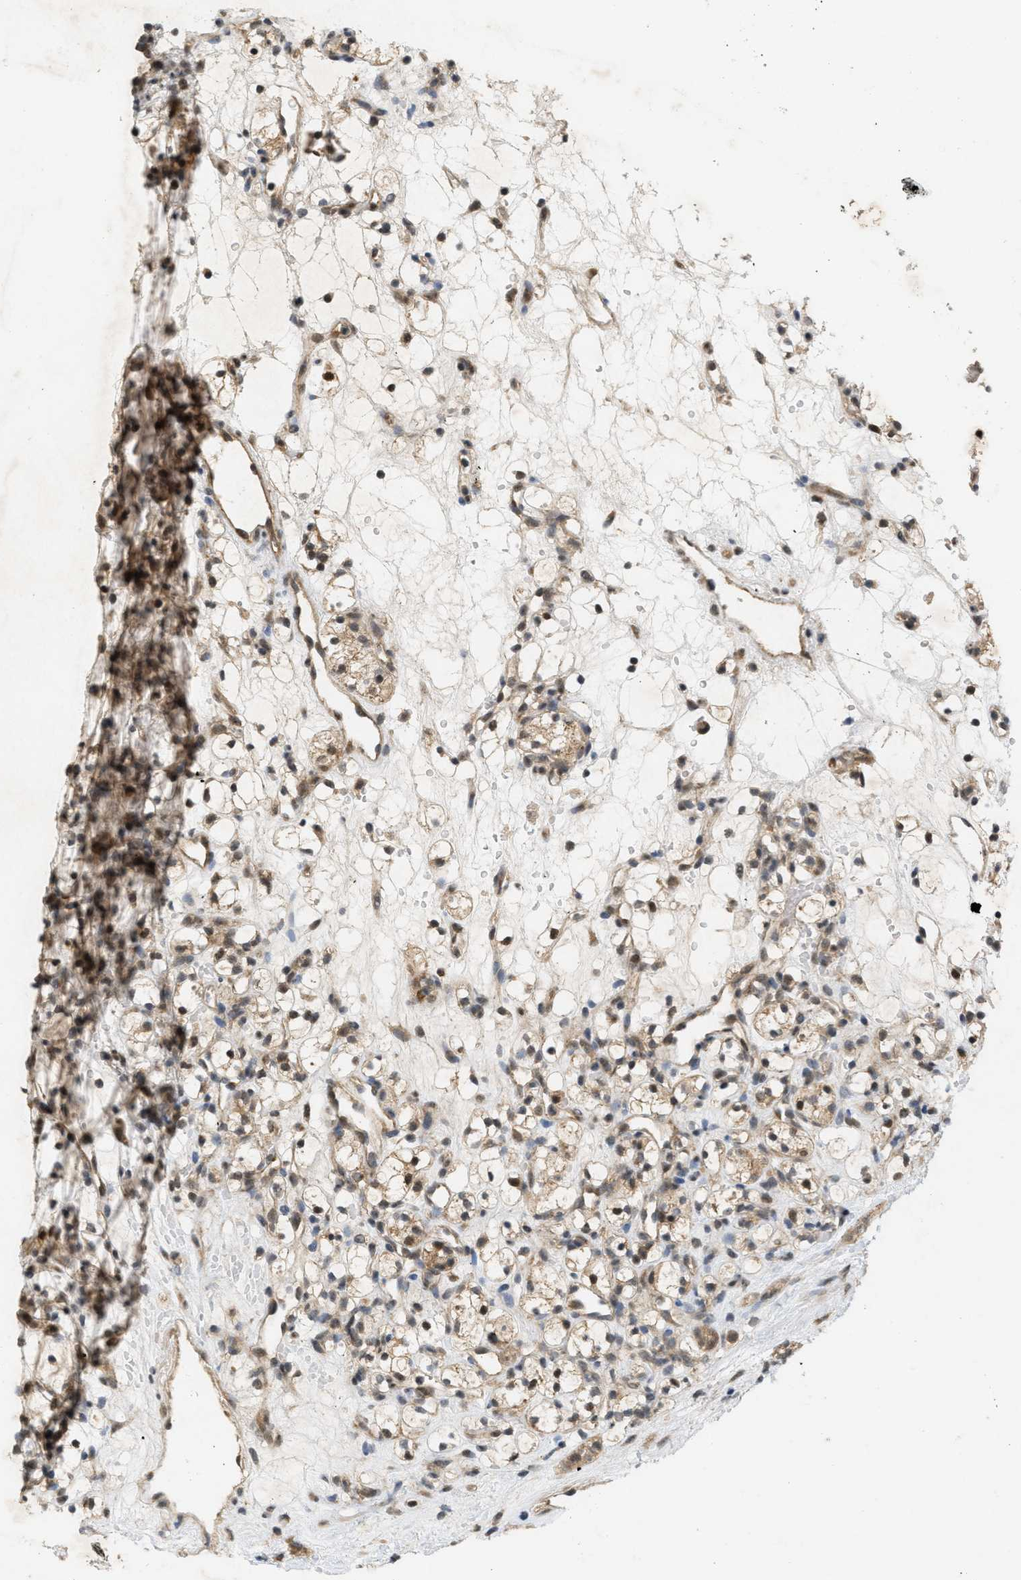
{"staining": {"intensity": "moderate", "quantity": "25%-75%", "location": "cytoplasmic/membranous,nuclear"}, "tissue": "renal cancer", "cell_type": "Tumor cells", "image_type": "cancer", "snomed": [{"axis": "morphology", "description": "Adenocarcinoma, NOS"}, {"axis": "topography", "description": "Kidney"}], "caption": "Immunohistochemical staining of human adenocarcinoma (renal) demonstrates medium levels of moderate cytoplasmic/membranous and nuclear expression in approximately 25%-75% of tumor cells.", "gene": "PRKD1", "patient": {"sex": "female", "age": 60}}